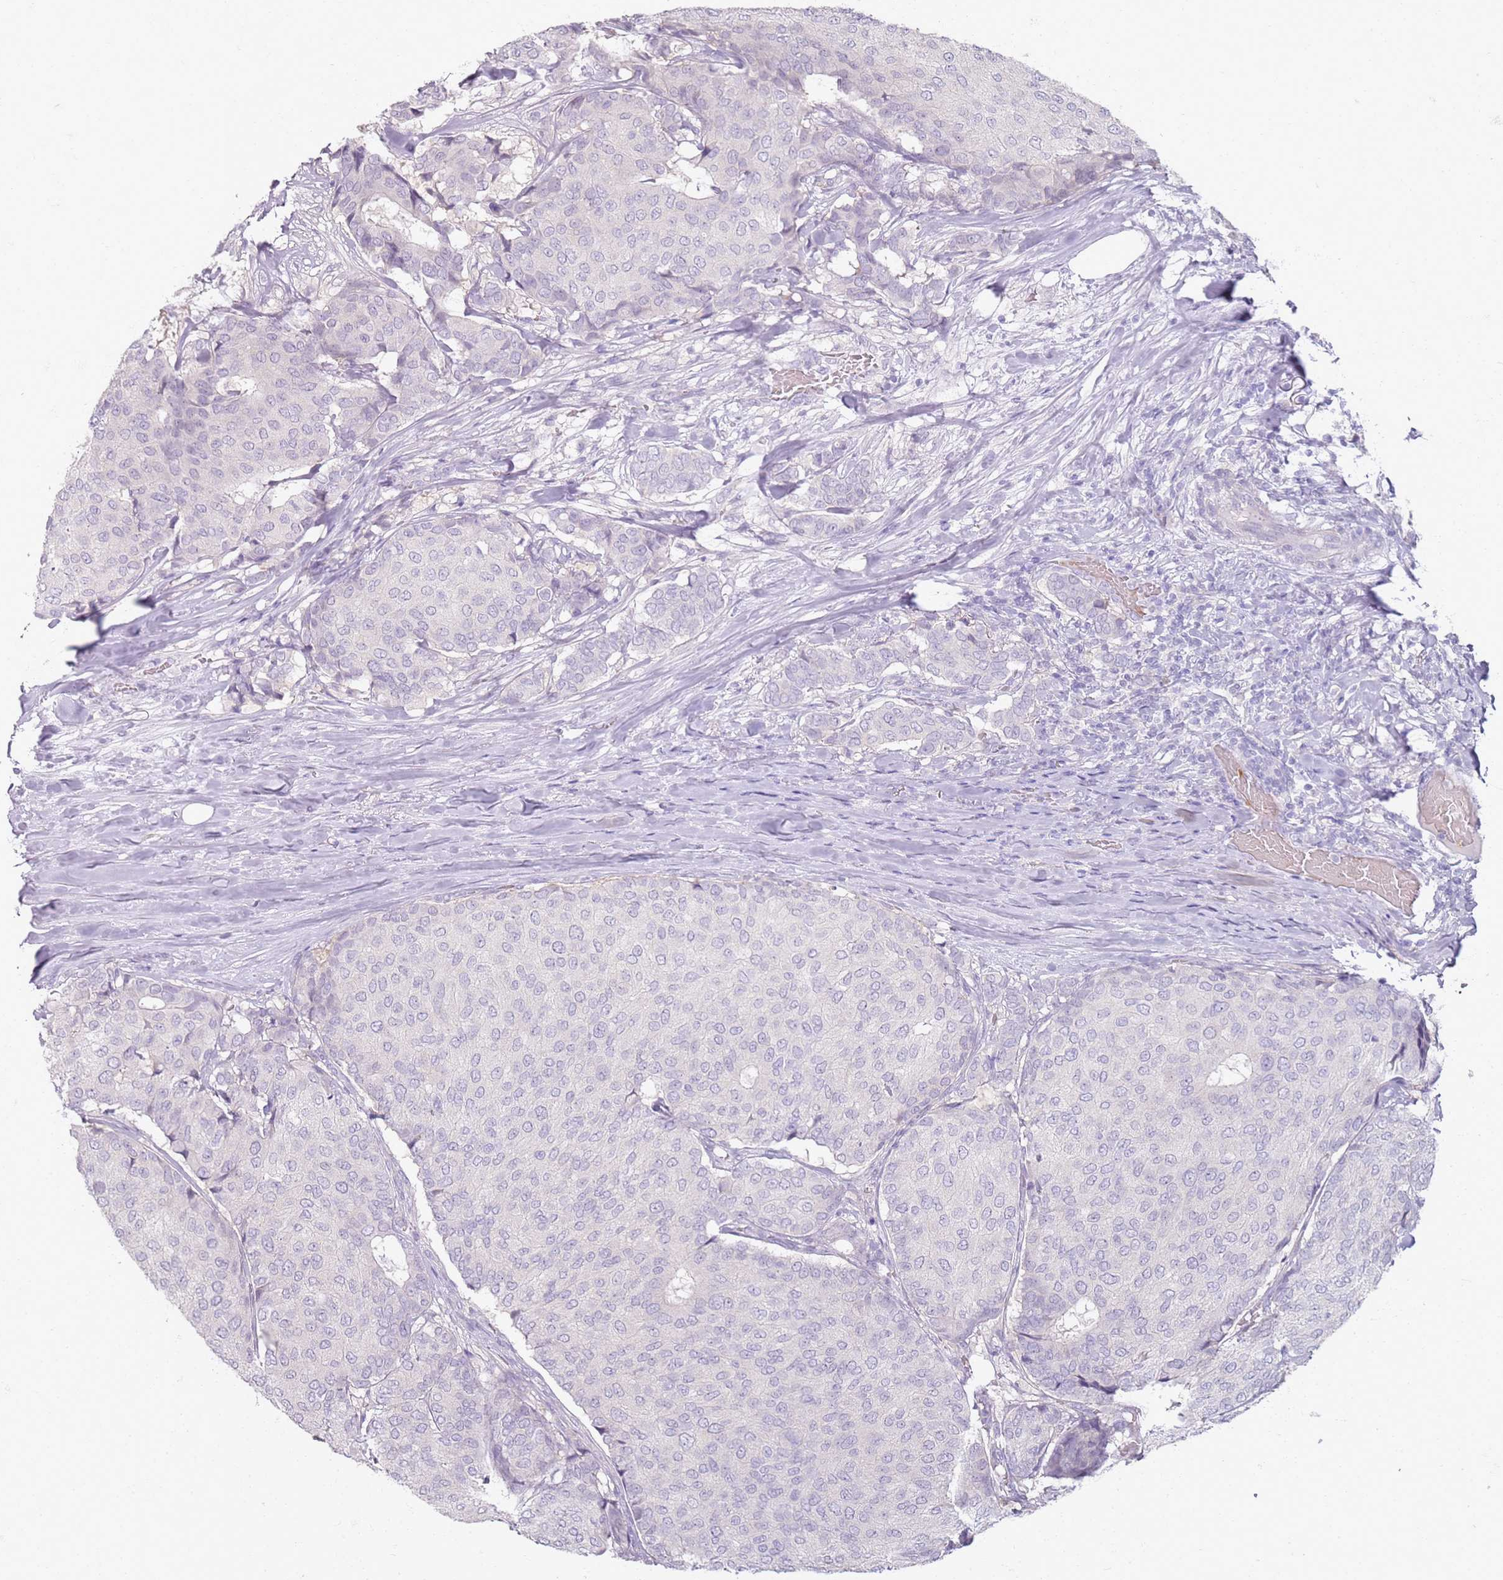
{"staining": {"intensity": "negative", "quantity": "none", "location": "none"}, "tissue": "breast cancer", "cell_type": "Tumor cells", "image_type": "cancer", "snomed": [{"axis": "morphology", "description": "Duct carcinoma"}, {"axis": "topography", "description": "Breast"}], "caption": "Immunohistochemistry photomicrograph of neoplastic tissue: breast intraductal carcinoma stained with DAB exhibits no significant protein positivity in tumor cells. (DAB IHC, high magnification).", "gene": "CD40LG", "patient": {"sex": "female", "age": 75}}